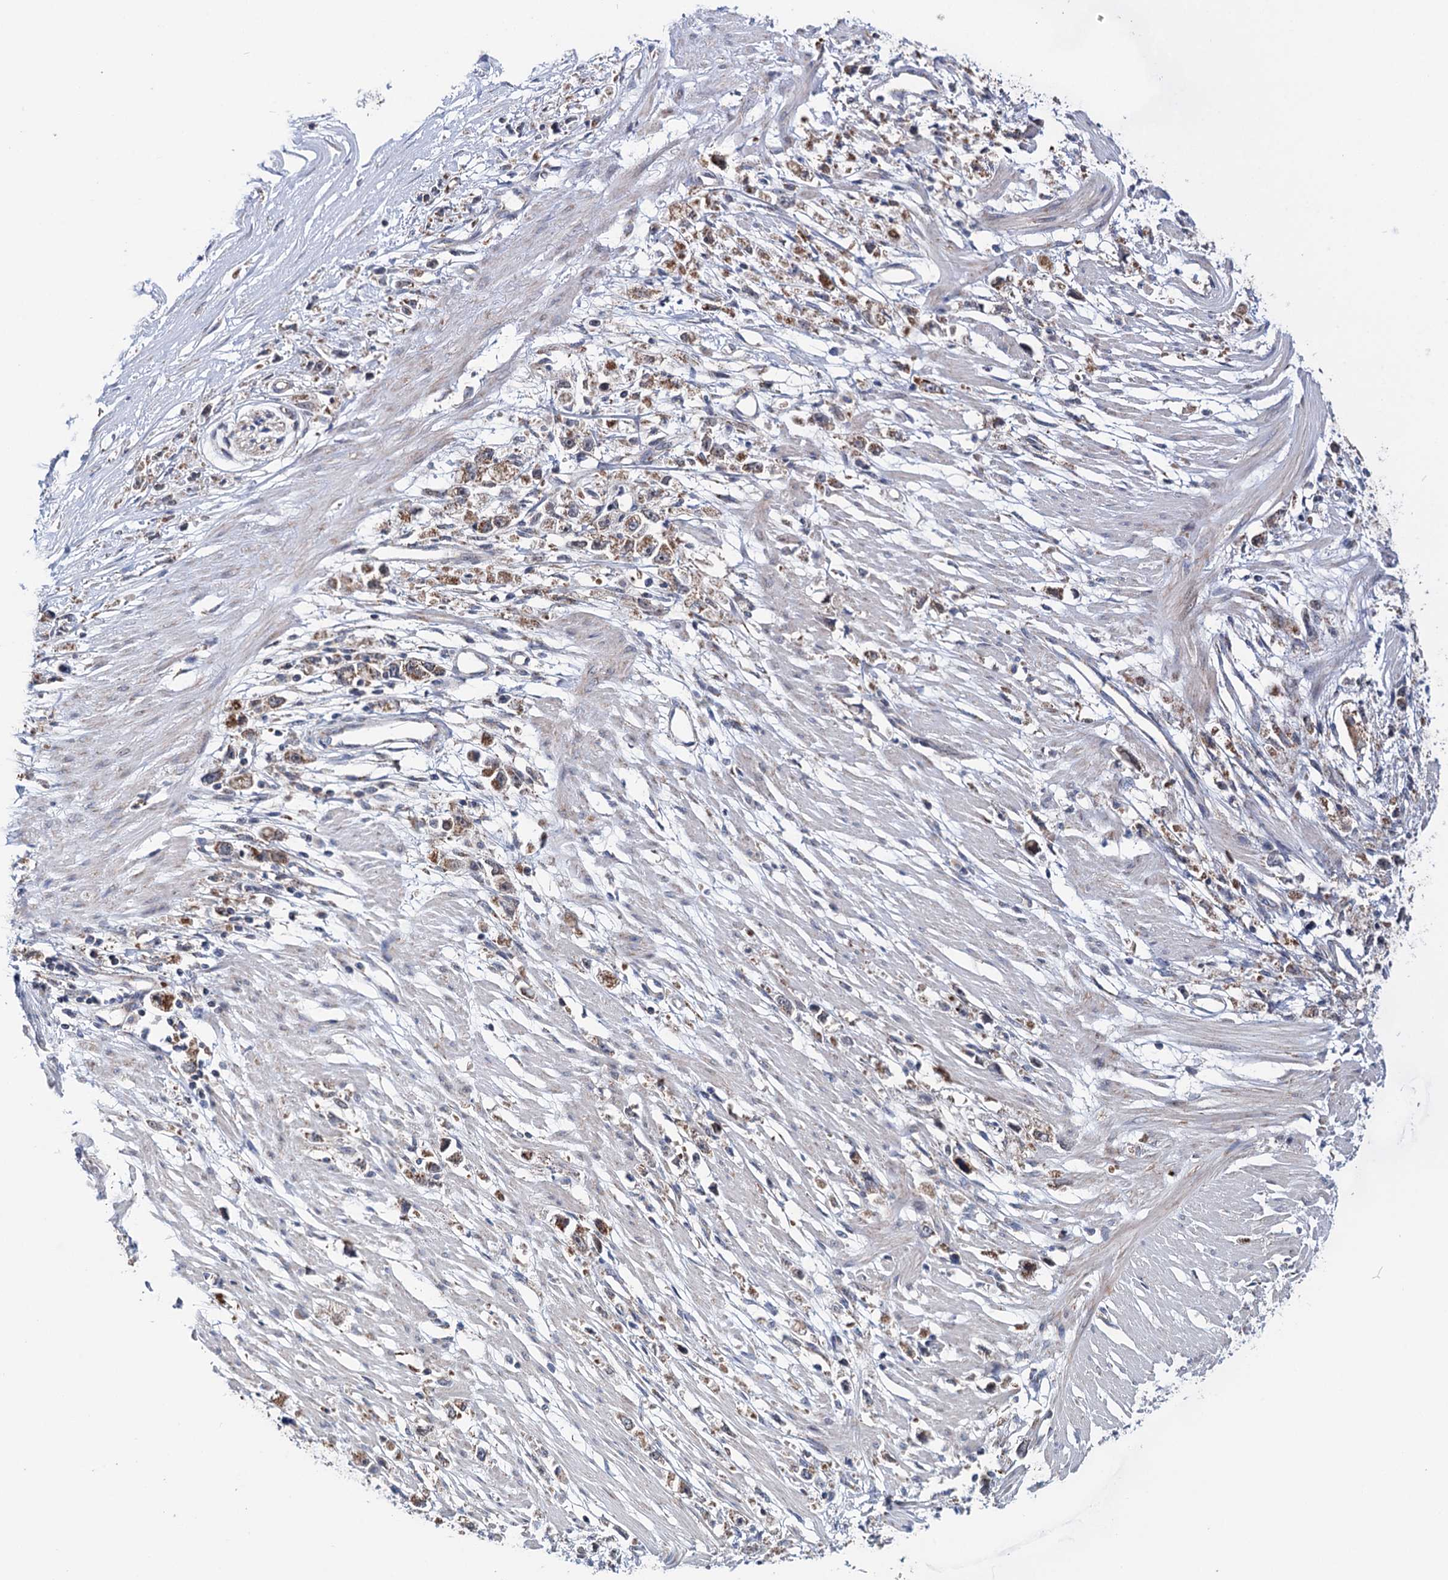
{"staining": {"intensity": "strong", "quantity": ">75%", "location": "cytoplasmic/membranous"}, "tissue": "stomach cancer", "cell_type": "Tumor cells", "image_type": "cancer", "snomed": [{"axis": "morphology", "description": "Adenocarcinoma, NOS"}, {"axis": "topography", "description": "Stomach"}], "caption": "DAB immunohistochemical staining of human stomach cancer (adenocarcinoma) demonstrates strong cytoplasmic/membranous protein expression in approximately >75% of tumor cells. The protein of interest is shown in brown color, while the nuclei are stained blue.", "gene": "SUCLA2", "patient": {"sex": "female", "age": 59}}